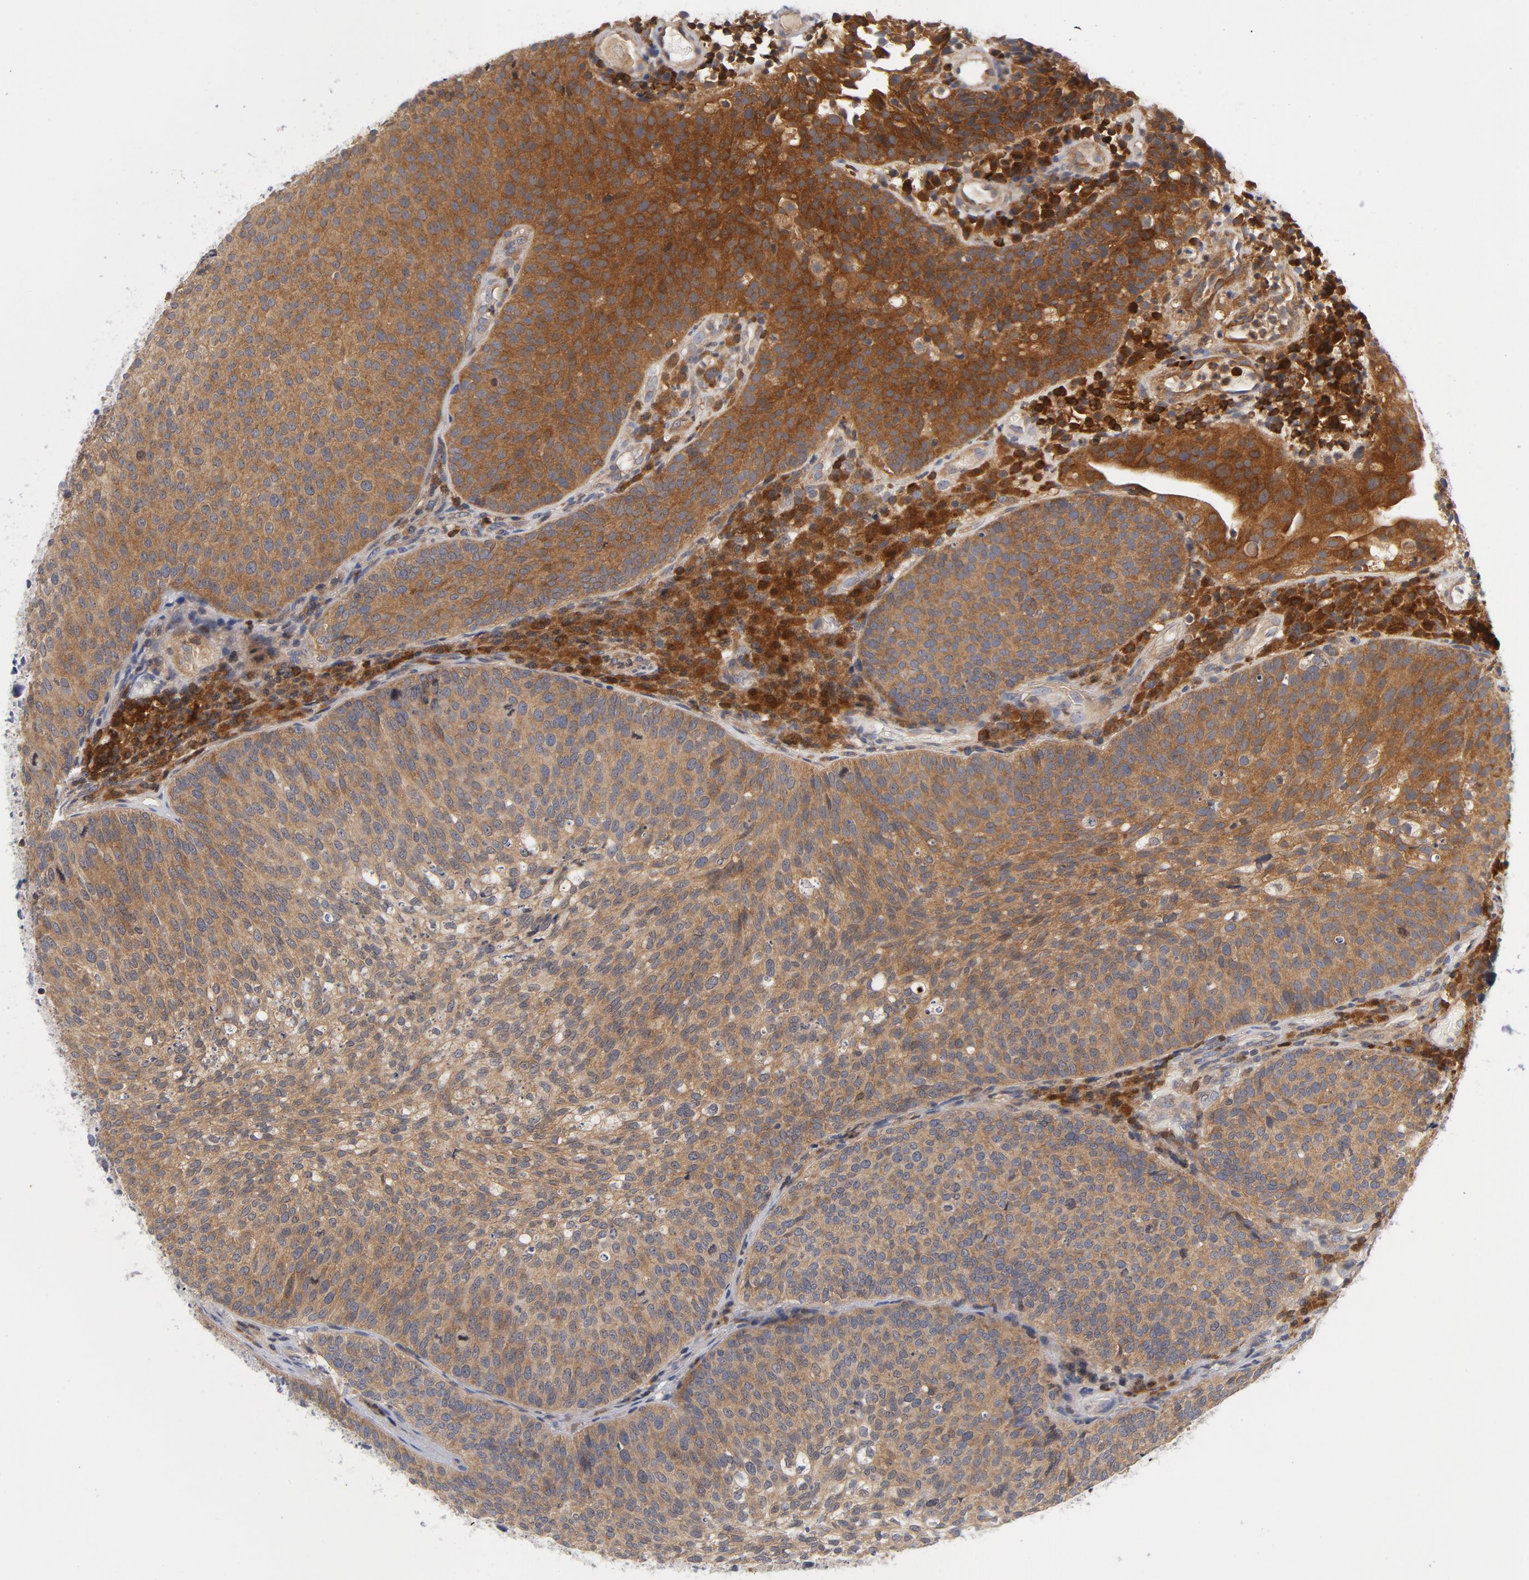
{"staining": {"intensity": "moderate", "quantity": ">75%", "location": "cytoplasmic/membranous"}, "tissue": "urothelial cancer", "cell_type": "Tumor cells", "image_type": "cancer", "snomed": [{"axis": "morphology", "description": "Urothelial carcinoma, Low grade"}, {"axis": "topography", "description": "Urinary bladder"}], "caption": "Tumor cells exhibit medium levels of moderate cytoplasmic/membranous expression in about >75% of cells in urothelial cancer. (DAB (3,3'-diaminobenzidine) = brown stain, brightfield microscopy at high magnification).", "gene": "TRADD", "patient": {"sex": "male", "age": 85}}